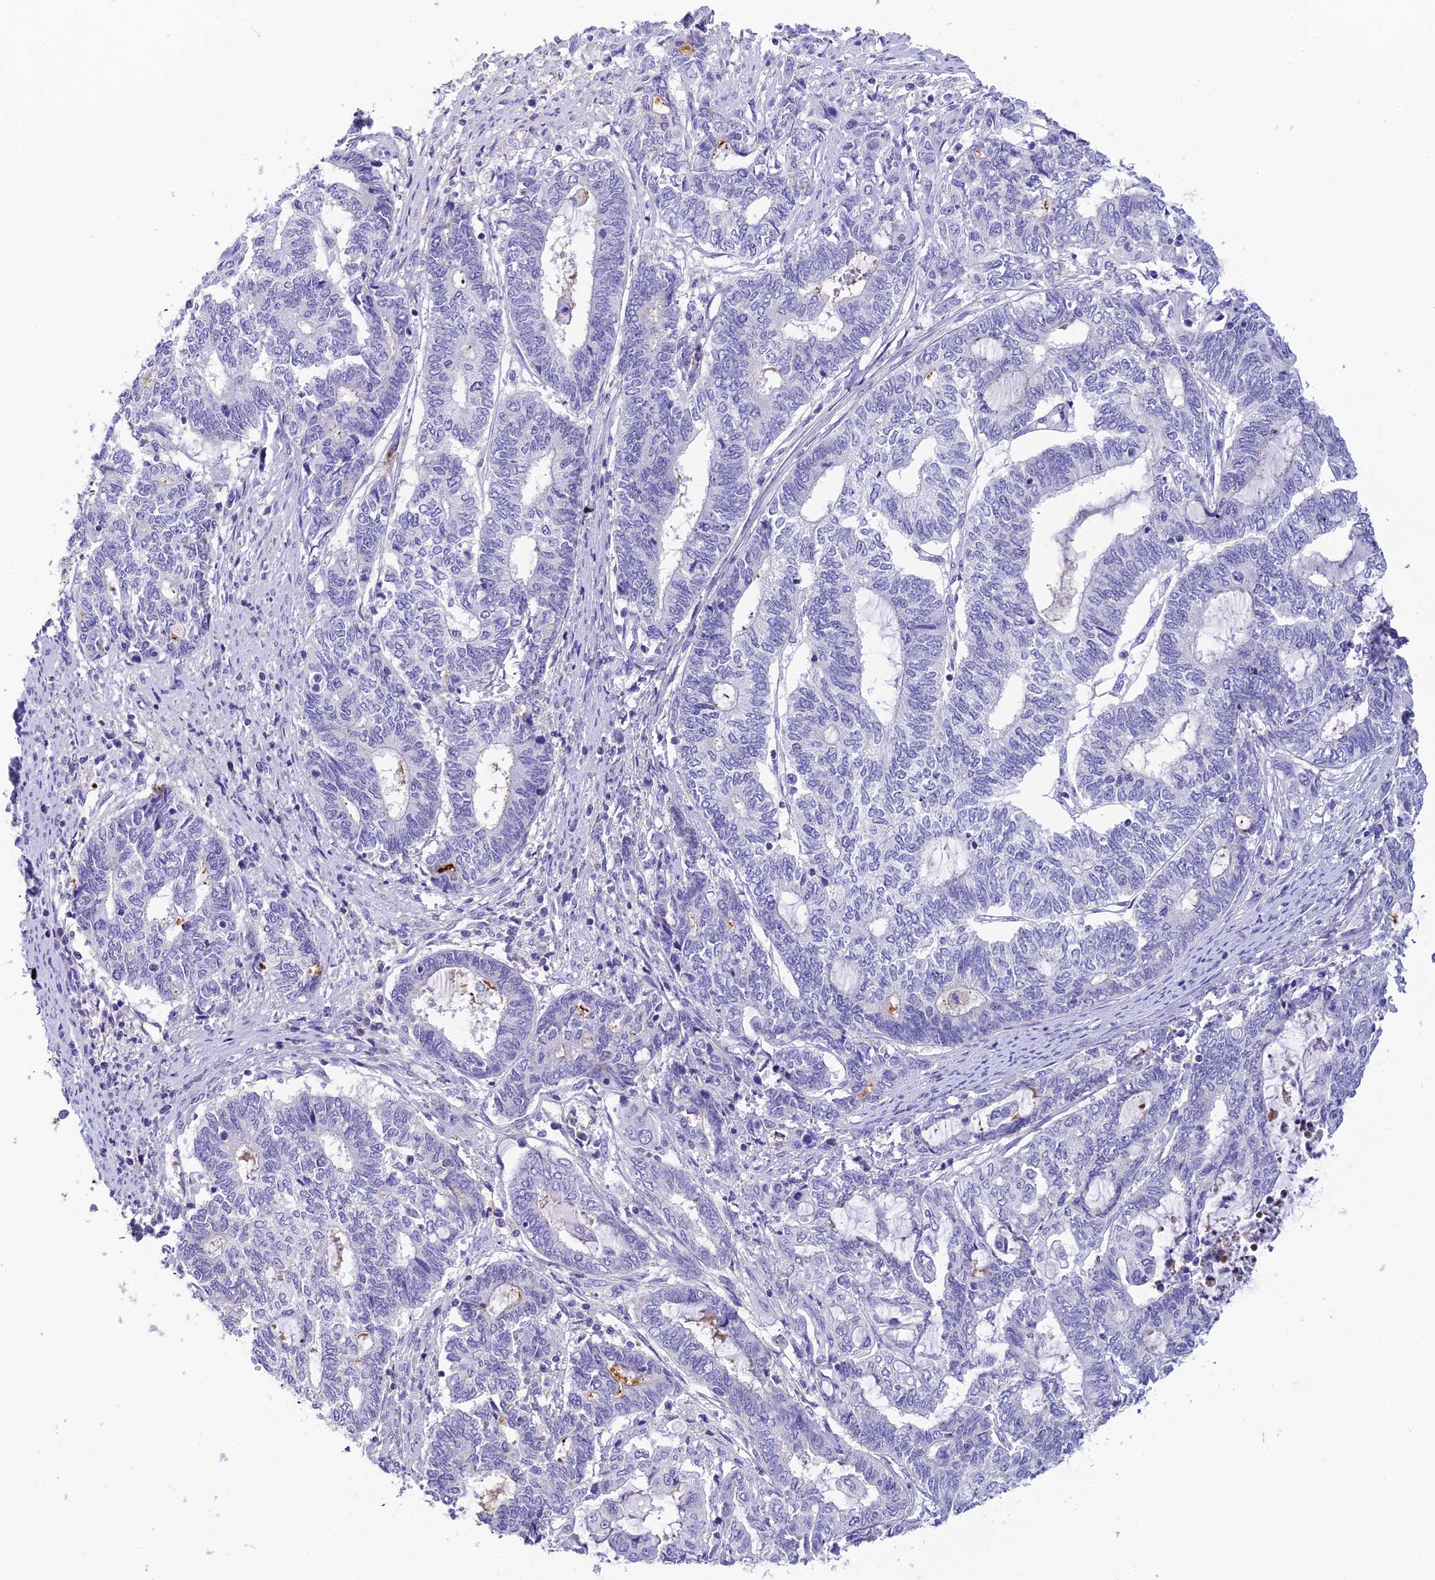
{"staining": {"intensity": "negative", "quantity": "none", "location": "none"}, "tissue": "endometrial cancer", "cell_type": "Tumor cells", "image_type": "cancer", "snomed": [{"axis": "morphology", "description": "Adenocarcinoma, NOS"}, {"axis": "topography", "description": "Uterus"}, {"axis": "topography", "description": "Endometrium"}], "caption": "Adenocarcinoma (endometrial) was stained to show a protein in brown. There is no significant staining in tumor cells.", "gene": "C12orf29", "patient": {"sex": "female", "age": 70}}